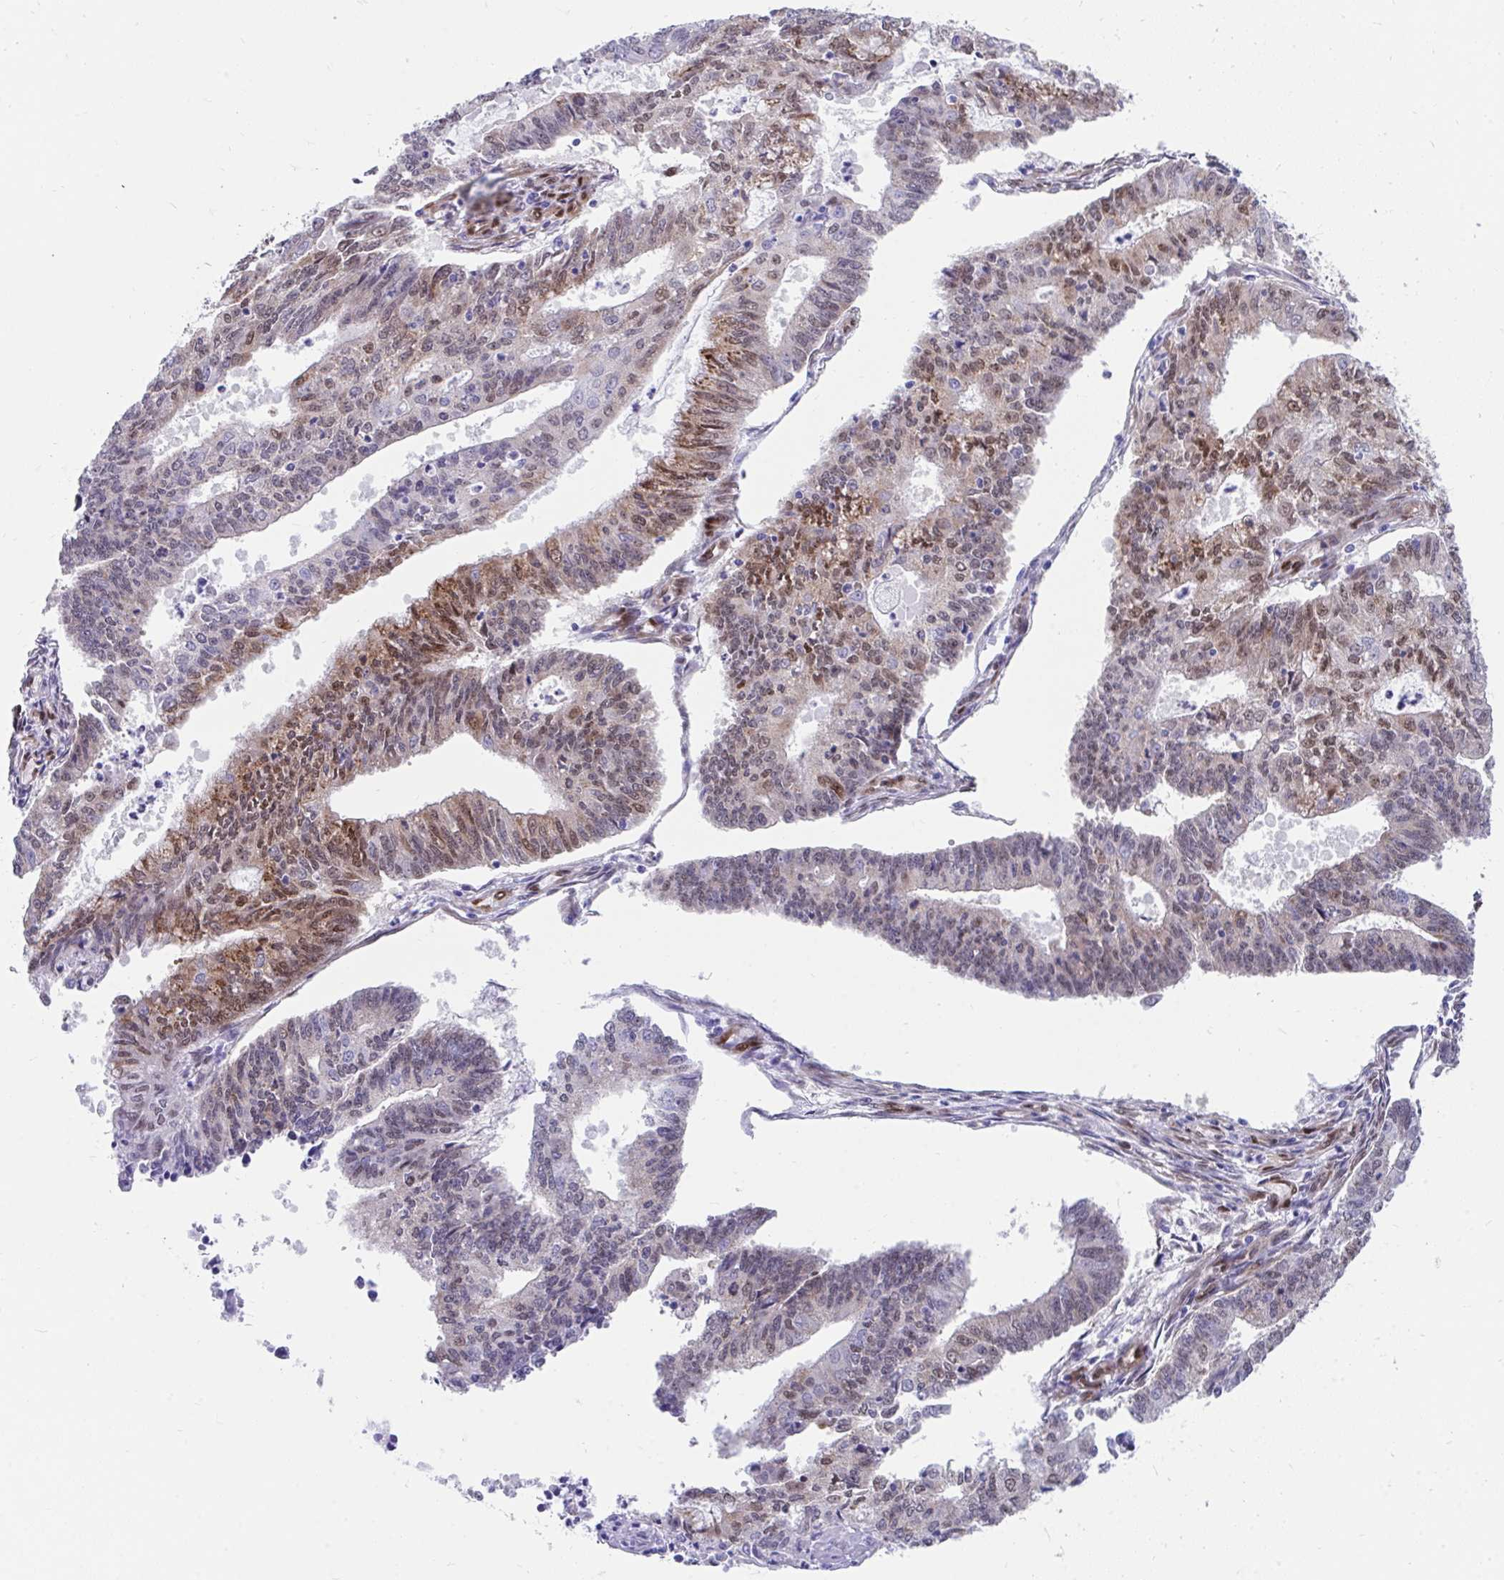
{"staining": {"intensity": "moderate", "quantity": "25%-75%", "location": "cytoplasmic/membranous,nuclear"}, "tissue": "endometrial cancer", "cell_type": "Tumor cells", "image_type": "cancer", "snomed": [{"axis": "morphology", "description": "Adenocarcinoma, NOS"}, {"axis": "topography", "description": "Endometrium"}], "caption": "Brown immunohistochemical staining in human endometrial cancer reveals moderate cytoplasmic/membranous and nuclear expression in about 25%-75% of tumor cells. (Brightfield microscopy of DAB IHC at high magnification).", "gene": "RBPMS", "patient": {"sex": "female", "age": 61}}